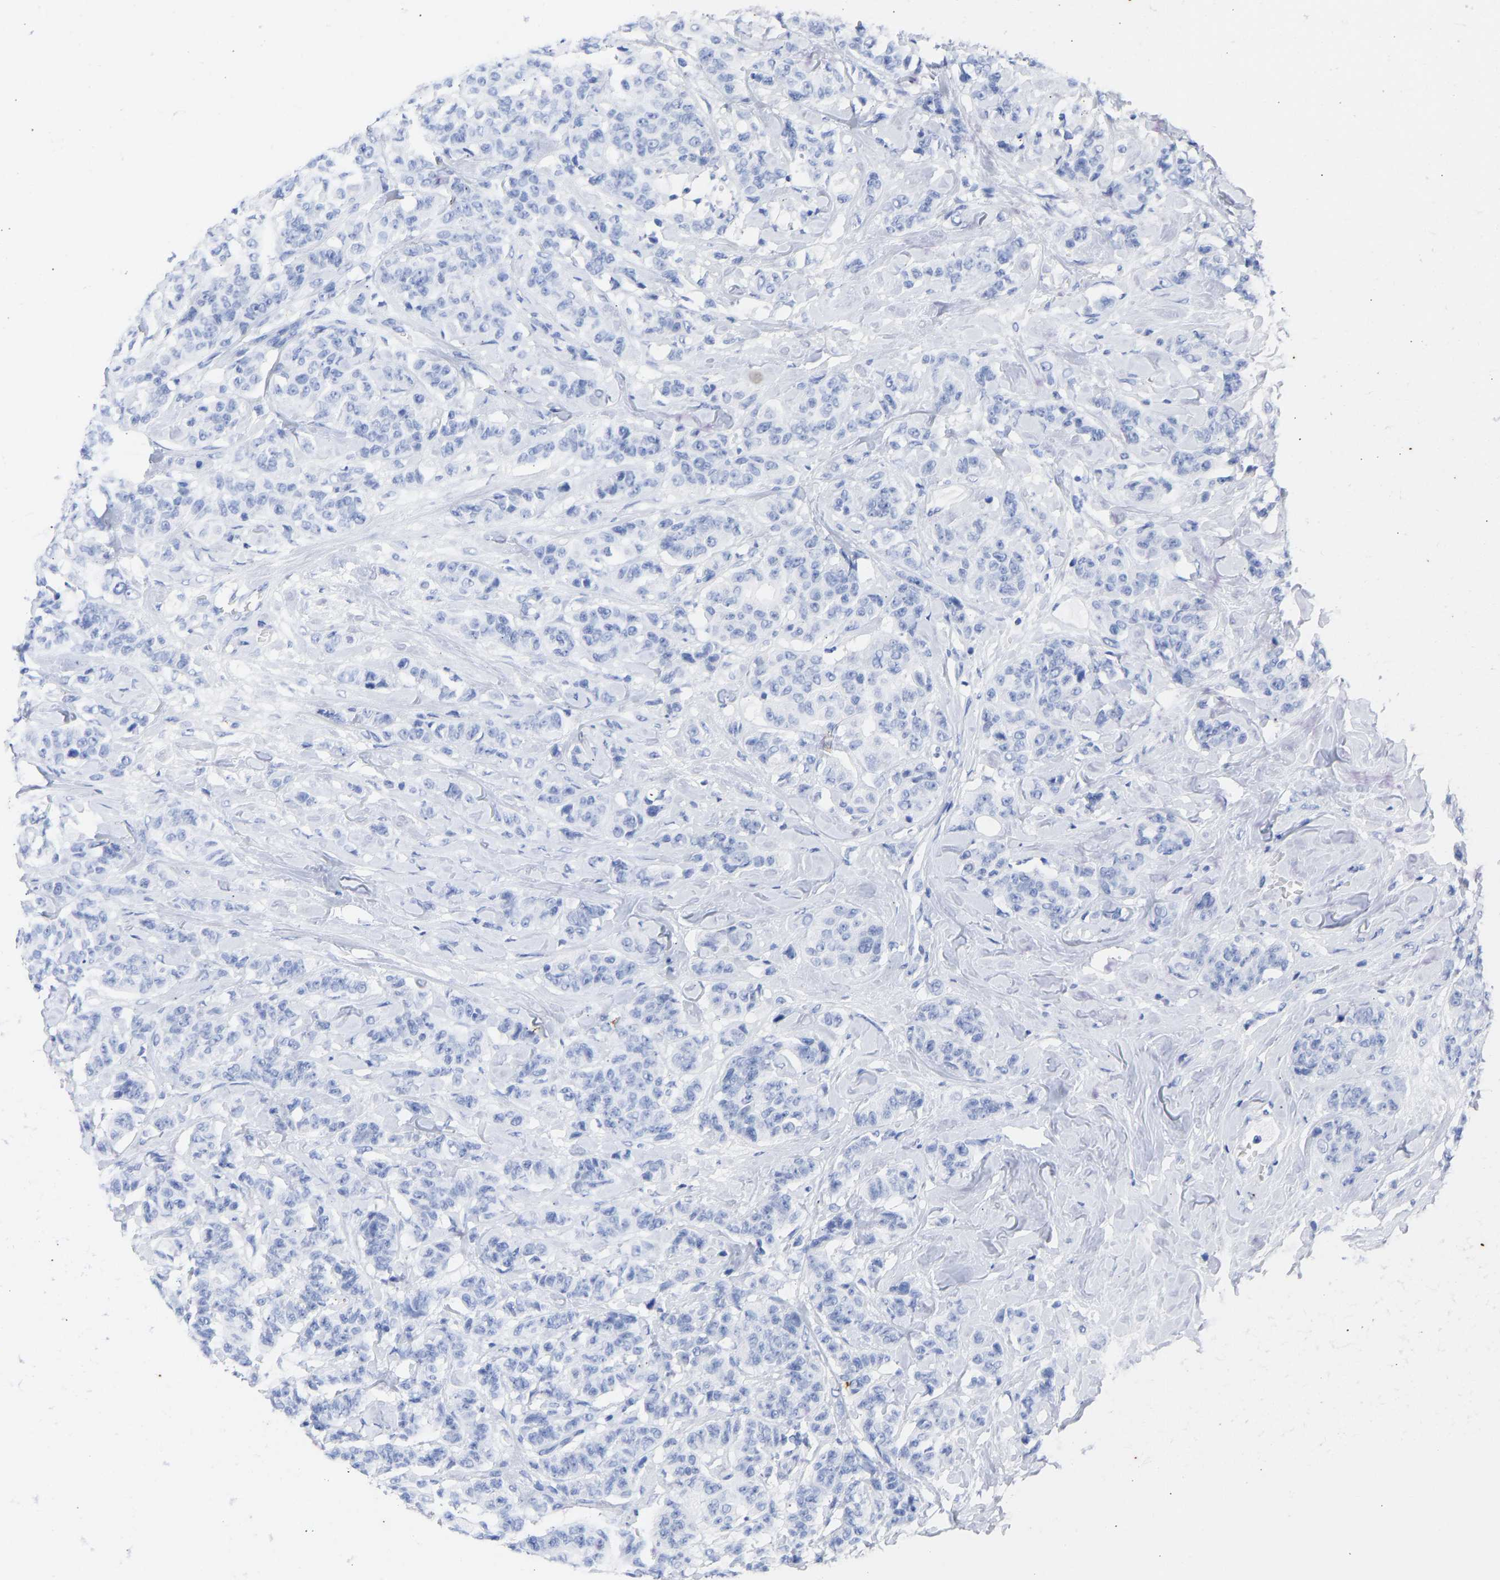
{"staining": {"intensity": "negative", "quantity": "none", "location": "none"}, "tissue": "breast cancer", "cell_type": "Tumor cells", "image_type": "cancer", "snomed": [{"axis": "morphology", "description": "Normal tissue, NOS"}, {"axis": "morphology", "description": "Duct carcinoma"}, {"axis": "topography", "description": "Breast"}], "caption": "IHC image of intraductal carcinoma (breast) stained for a protein (brown), which exhibits no positivity in tumor cells.", "gene": "KRT1", "patient": {"sex": "female", "age": 40}}